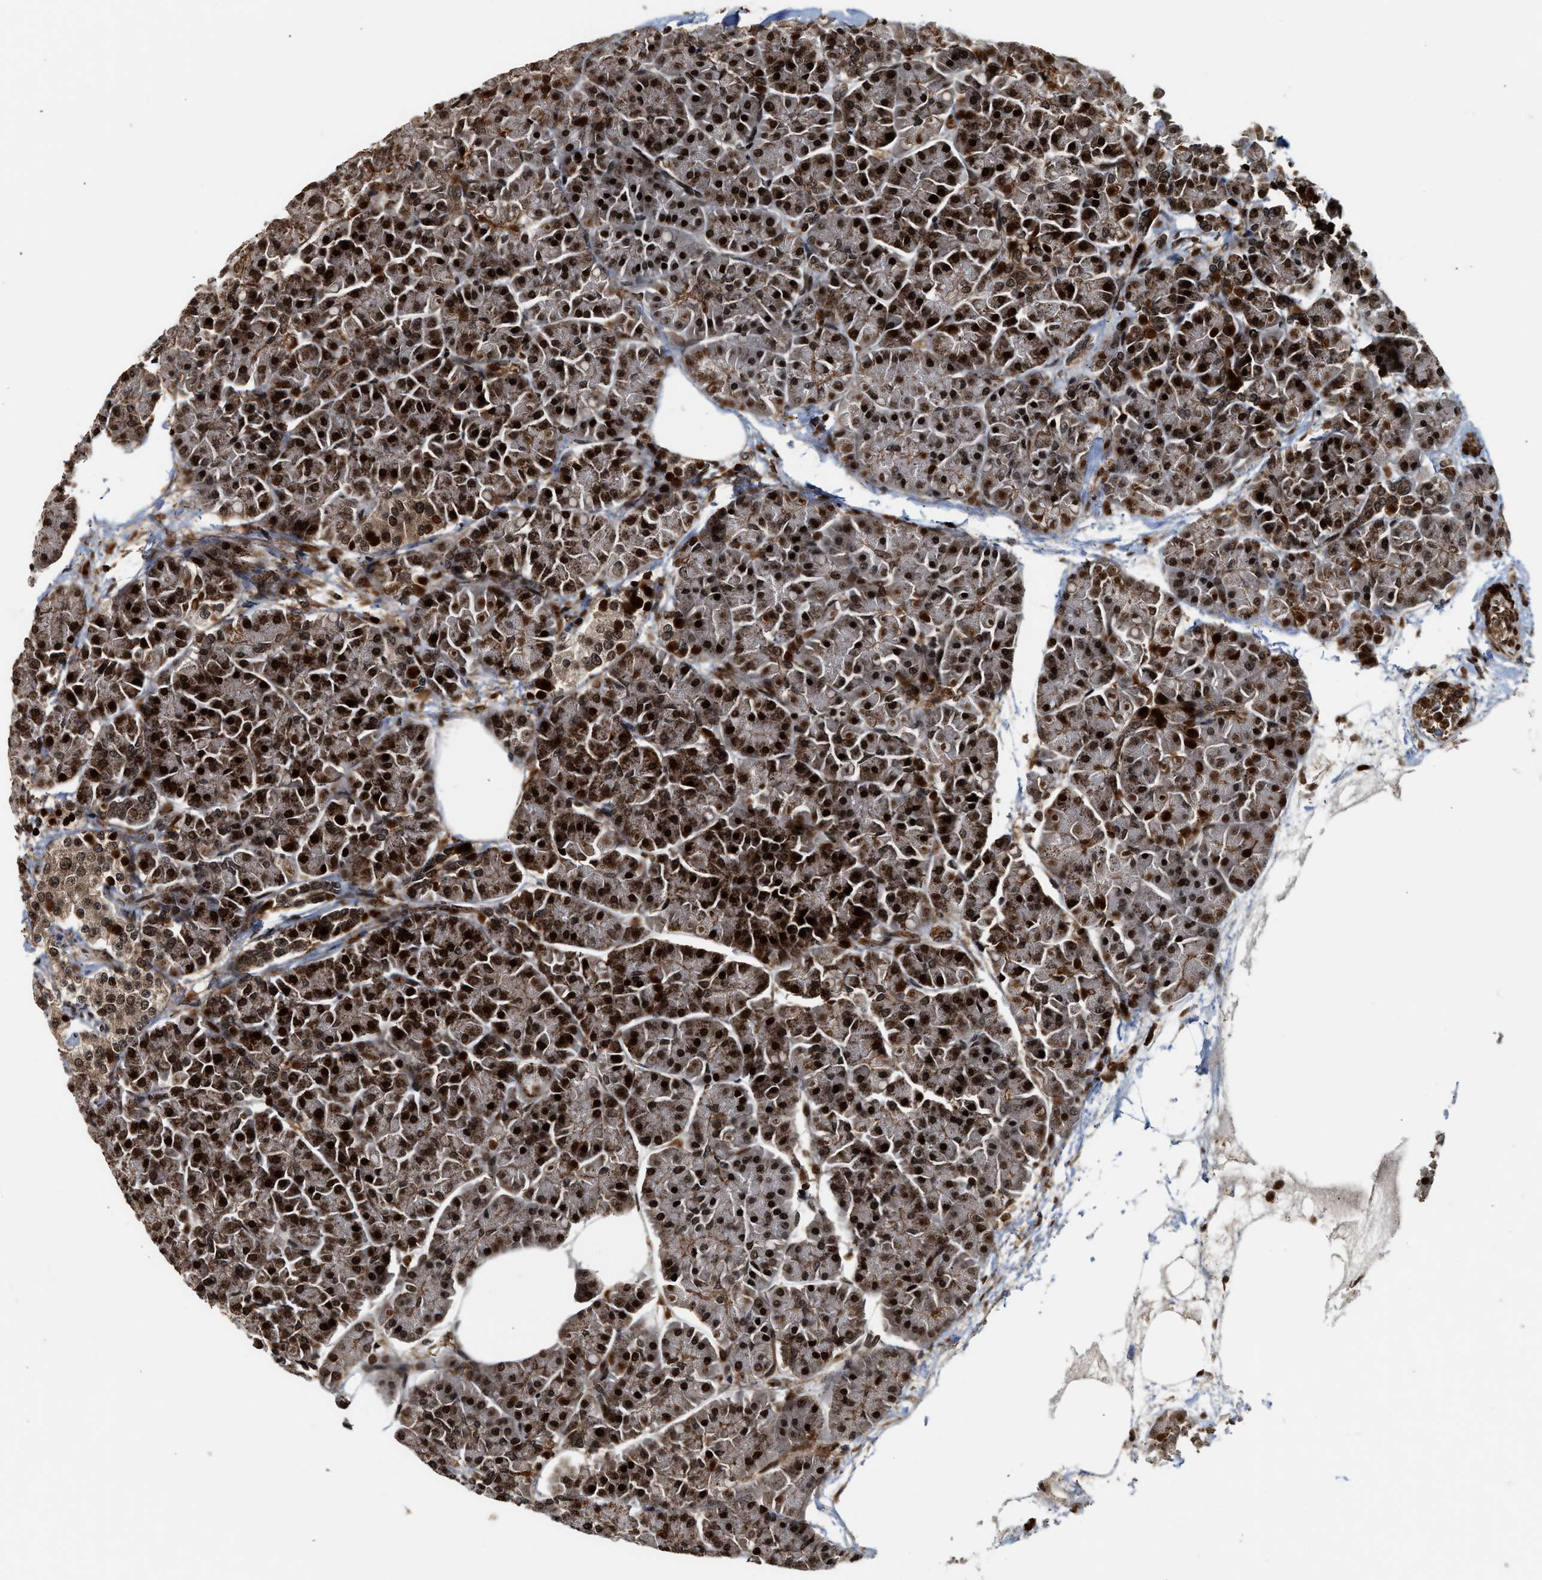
{"staining": {"intensity": "strong", "quantity": ">75%", "location": "cytoplasmic/membranous,nuclear"}, "tissue": "pancreas", "cell_type": "Exocrine glandular cells", "image_type": "normal", "snomed": [{"axis": "morphology", "description": "Normal tissue, NOS"}, {"axis": "topography", "description": "Pancreas"}], "caption": "Strong cytoplasmic/membranous,nuclear expression is identified in approximately >75% of exocrine glandular cells in benign pancreas.", "gene": "MDM2", "patient": {"sex": "female", "age": 70}}